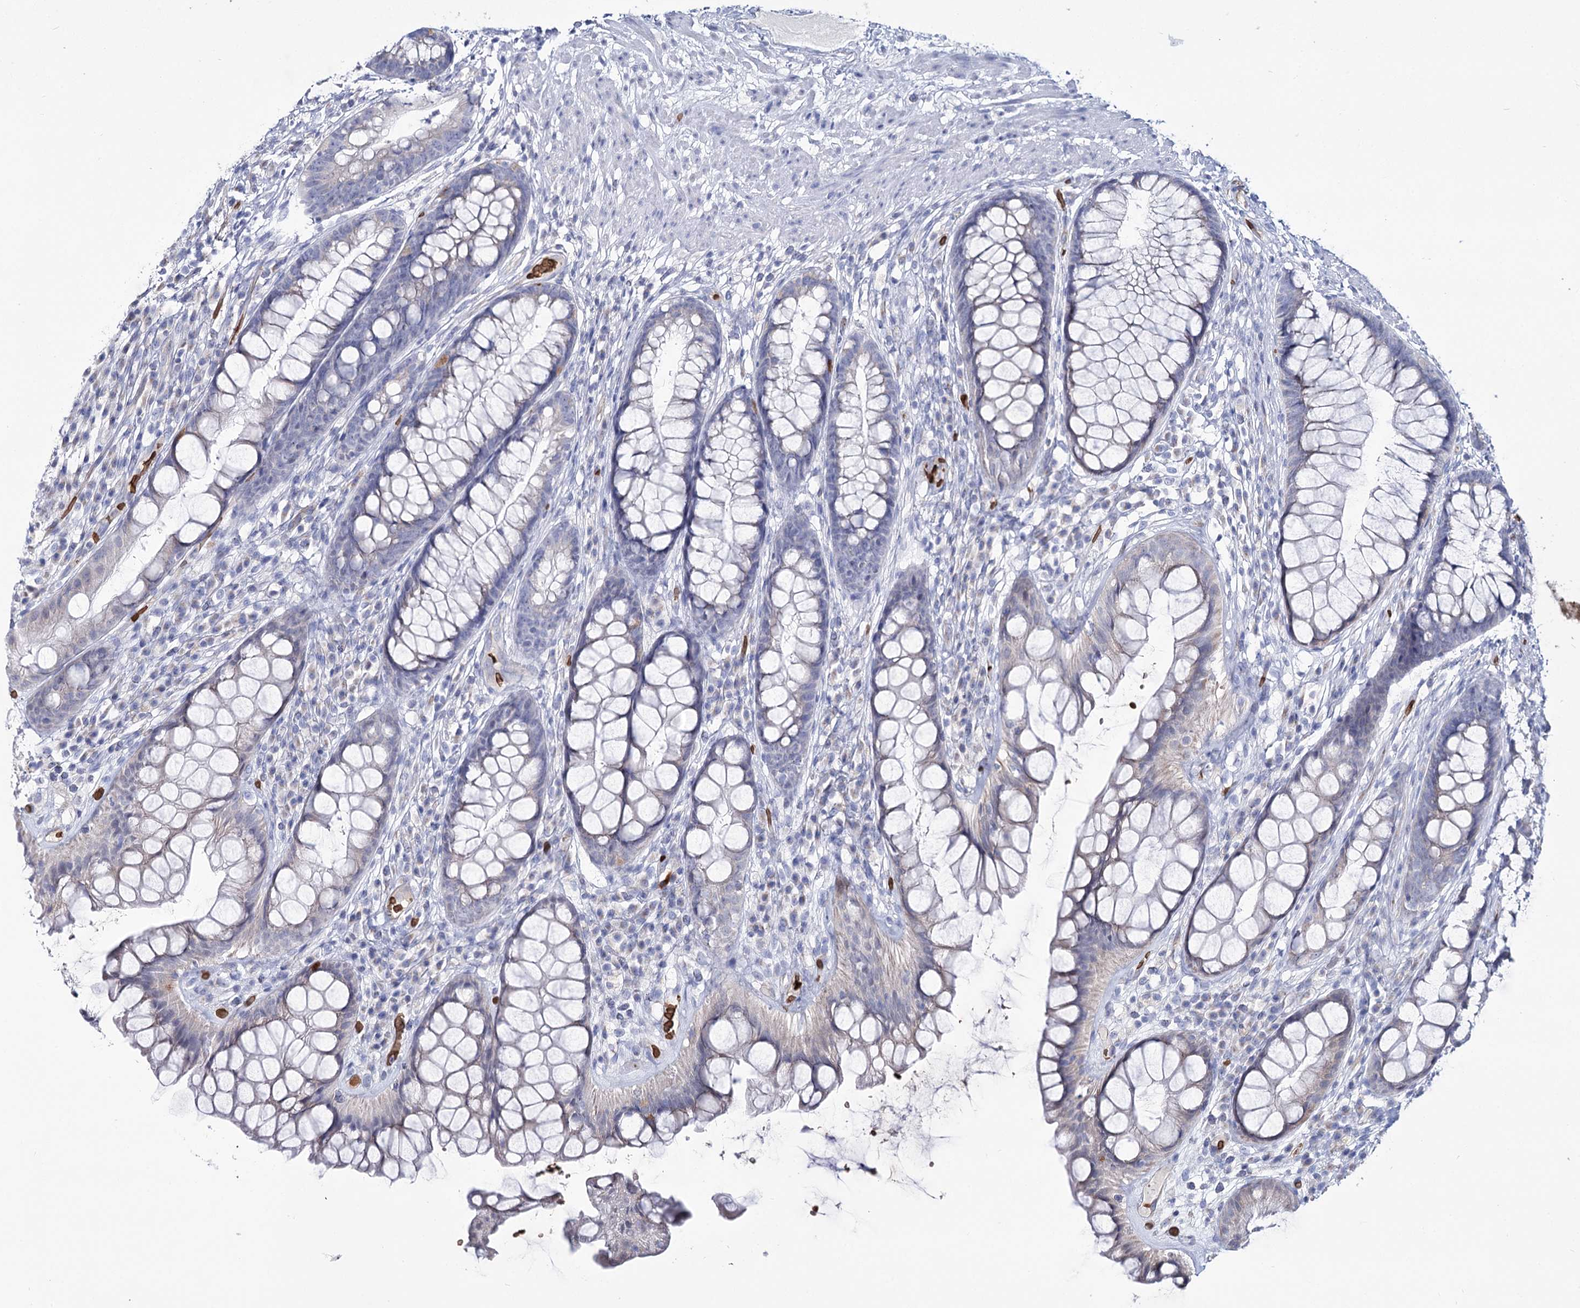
{"staining": {"intensity": "negative", "quantity": "none", "location": "none"}, "tissue": "rectum", "cell_type": "Glandular cells", "image_type": "normal", "snomed": [{"axis": "morphology", "description": "Normal tissue, NOS"}, {"axis": "topography", "description": "Rectum"}], "caption": "DAB (3,3'-diaminobenzidine) immunohistochemical staining of normal rectum exhibits no significant positivity in glandular cells.", "gene": "GBF1", "patient": {"sex": "male", "age": 74}}